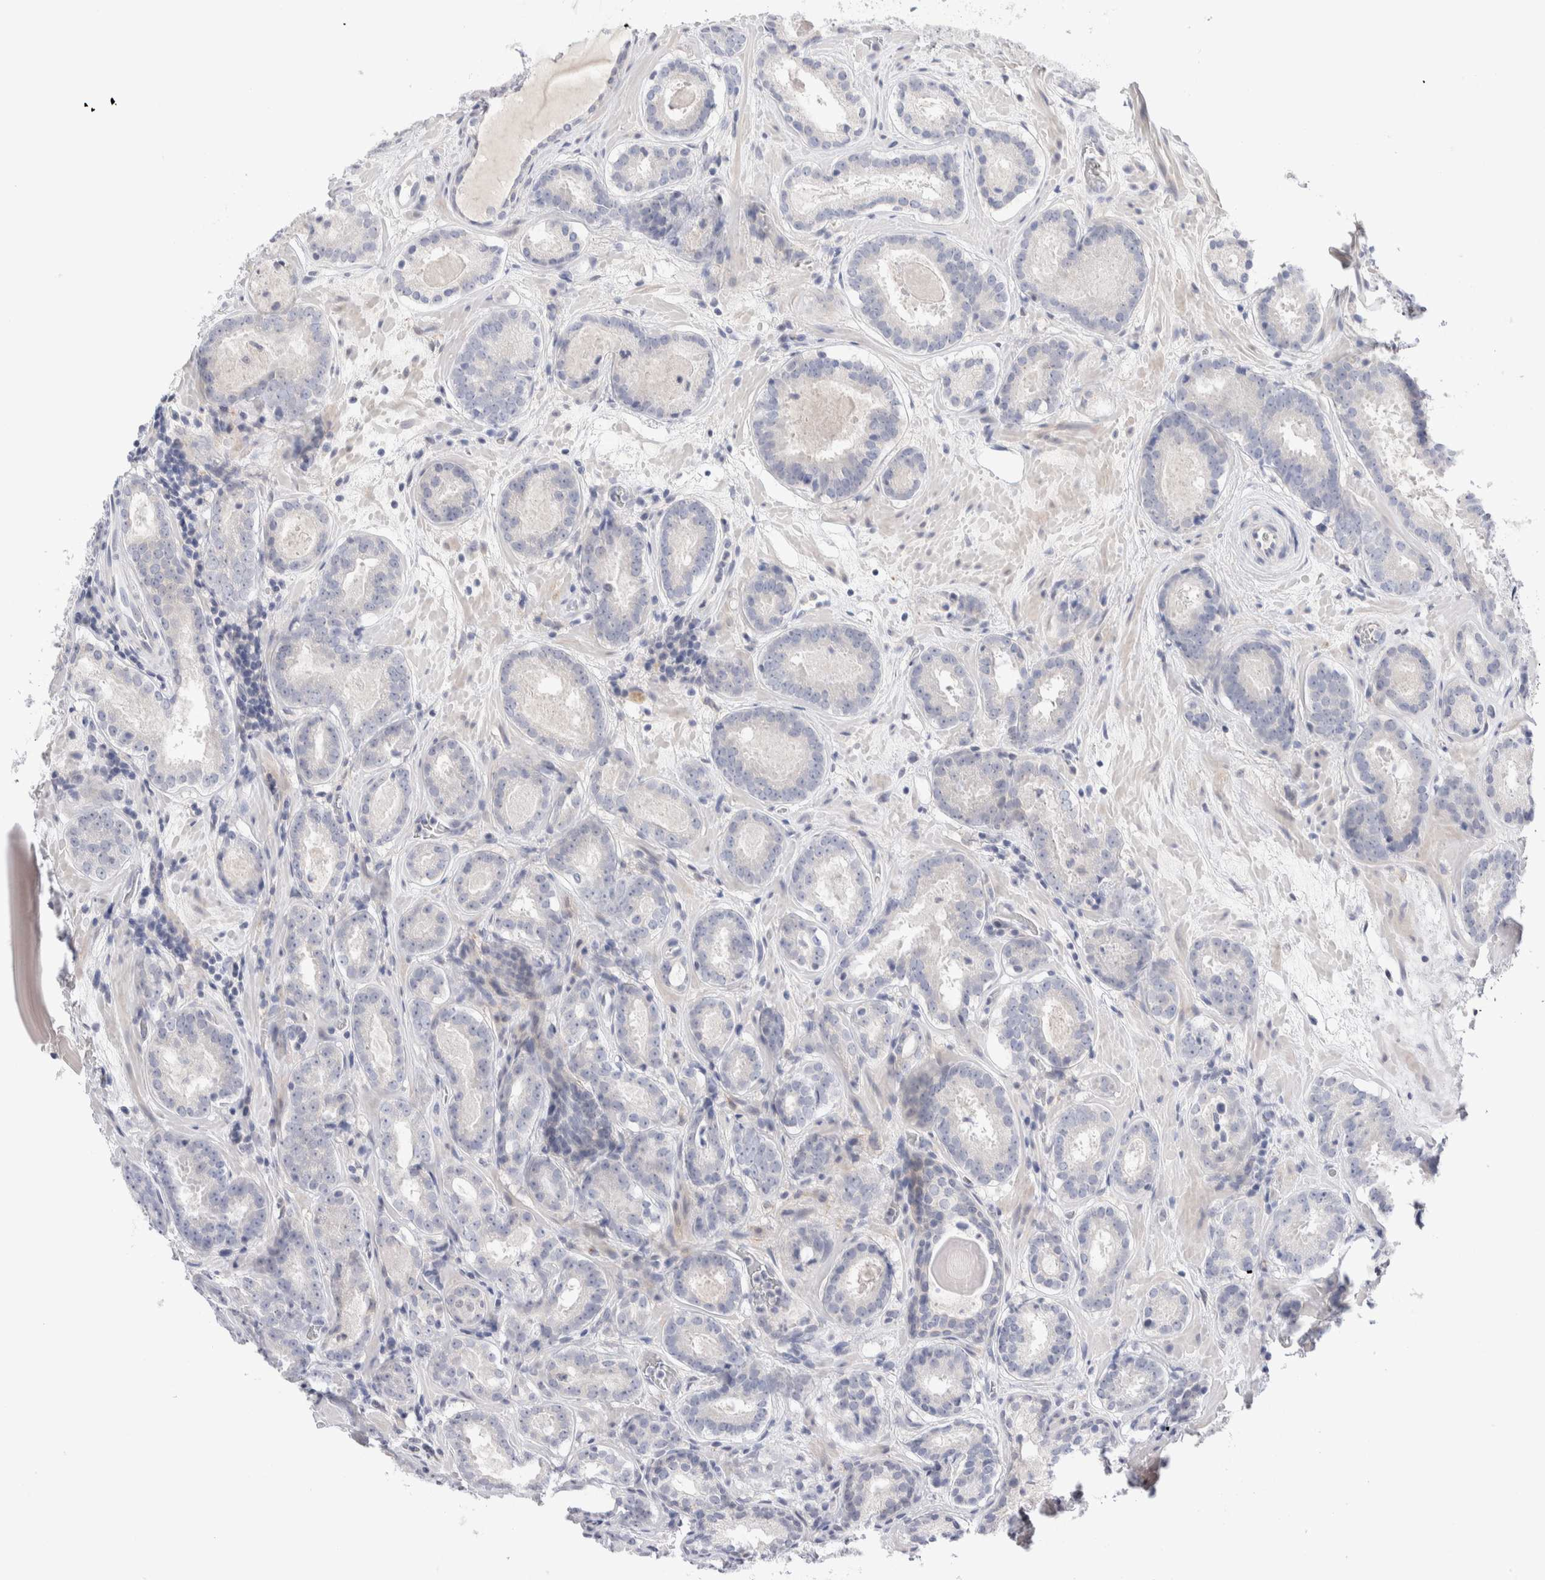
{"staining": {"intensity": "negative", "quantity": "none", "location": "none"}, "tissue": "prostate cancer", "cell_type": "Tumor cells", "image_type": "cancer", "snomed": [{"axis": "morphology", "description": "Adenocarcinoma, Low grade"}, {"axis": "topography", "description": "Prostate"}], "caption": "There is no significant expression in tumor cells of prostate cancer (adenocarcinoma (low-grade)). (DAB (3,3'-diaminobenzidine) immunohistochemistry (IHC) with hematoxylin counter stain).", "gene": "DNAJB6", "patient": {"sex": "male", "age": 69}}